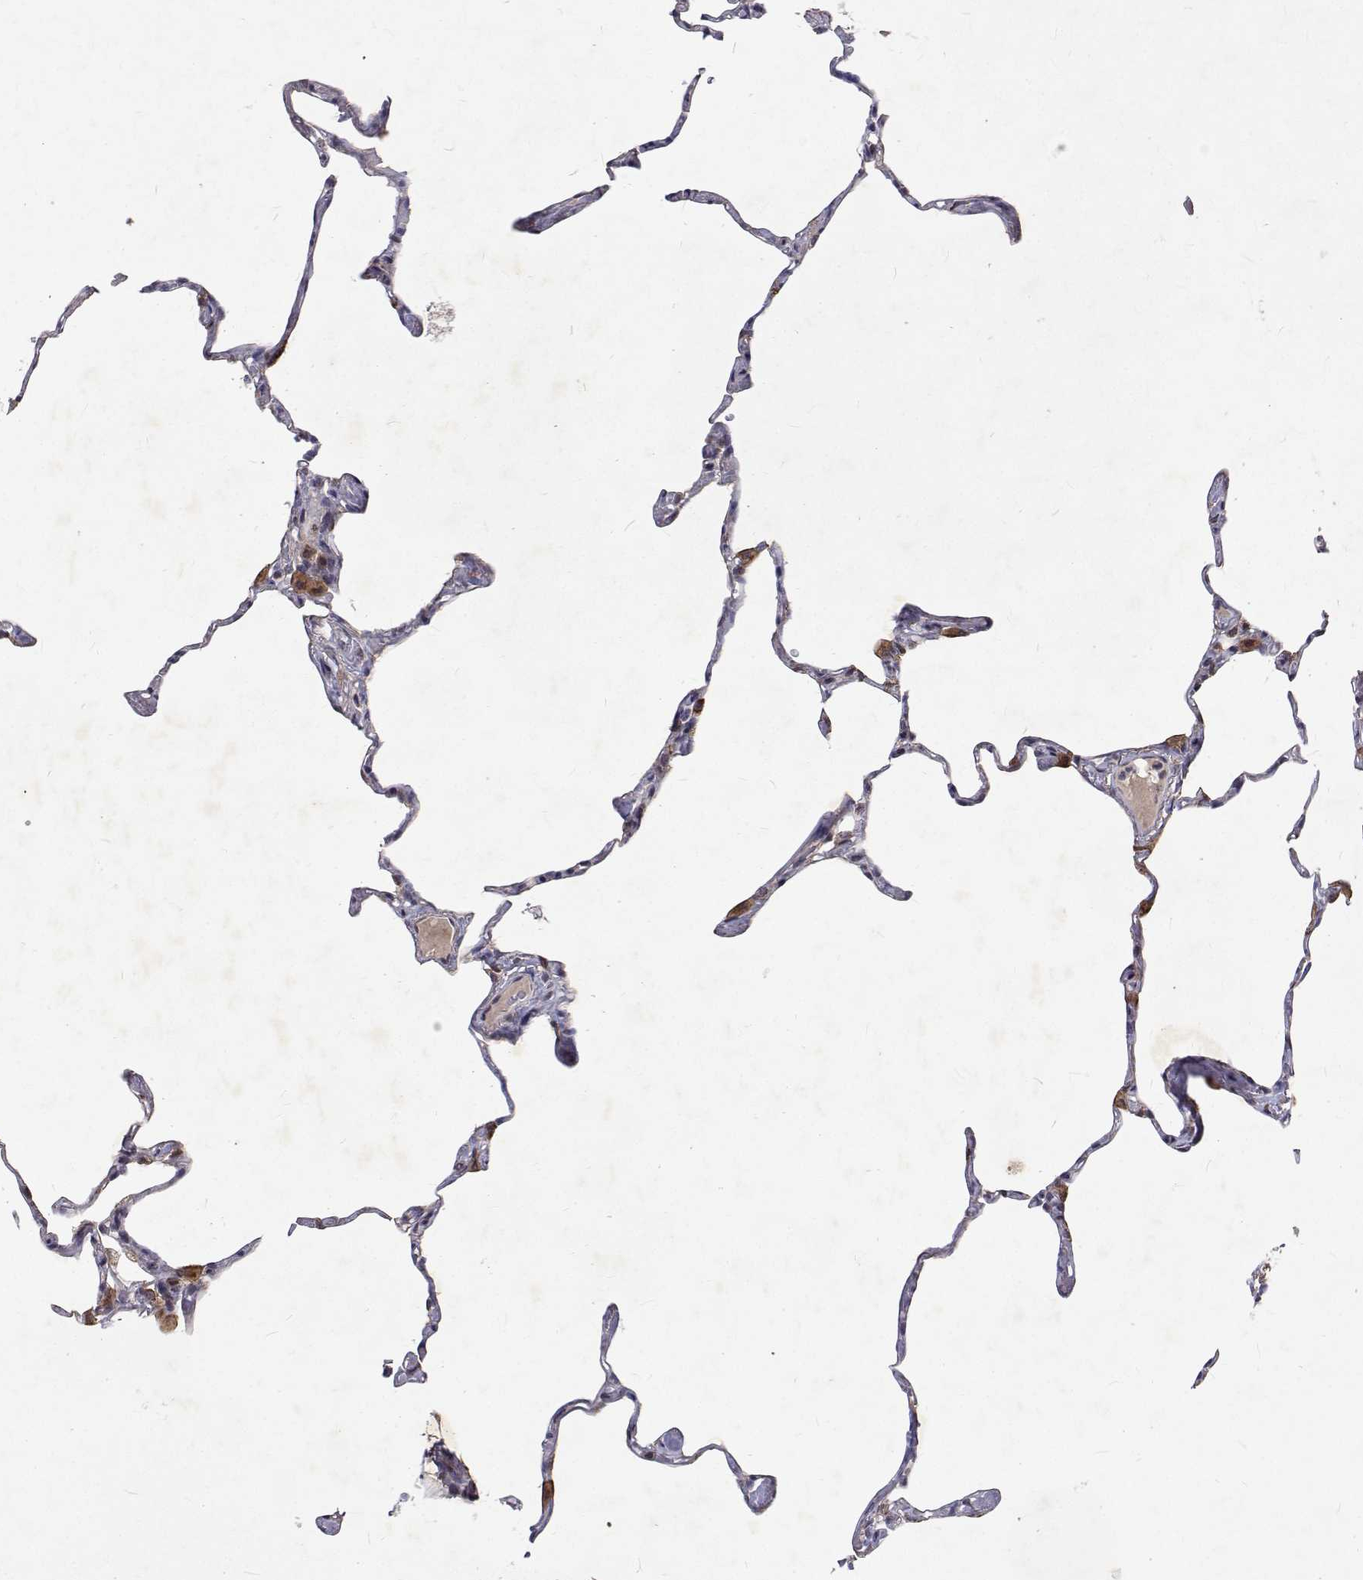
{"staining": {"intensity": "moderate", "quantity": "<25%", "location": "cytoplasmic/membranous"}, "tissue": "lung", "cell_type": "Alveolar cells", "image_type": "normal", "snomed": [{"axis": "morphology", "description": "Normal tissue, NOS"}, {"axis": "topography", "description": "Lung"}], "caption": "Unremarkable lung demonstrates moderate cytoplasmic/membranous positivity in approximately <25% of alveolar cells, visualized by immunohistochemistry.", "gene": "ALKBH8", "patient": {"sex": "male", "age": 65}}